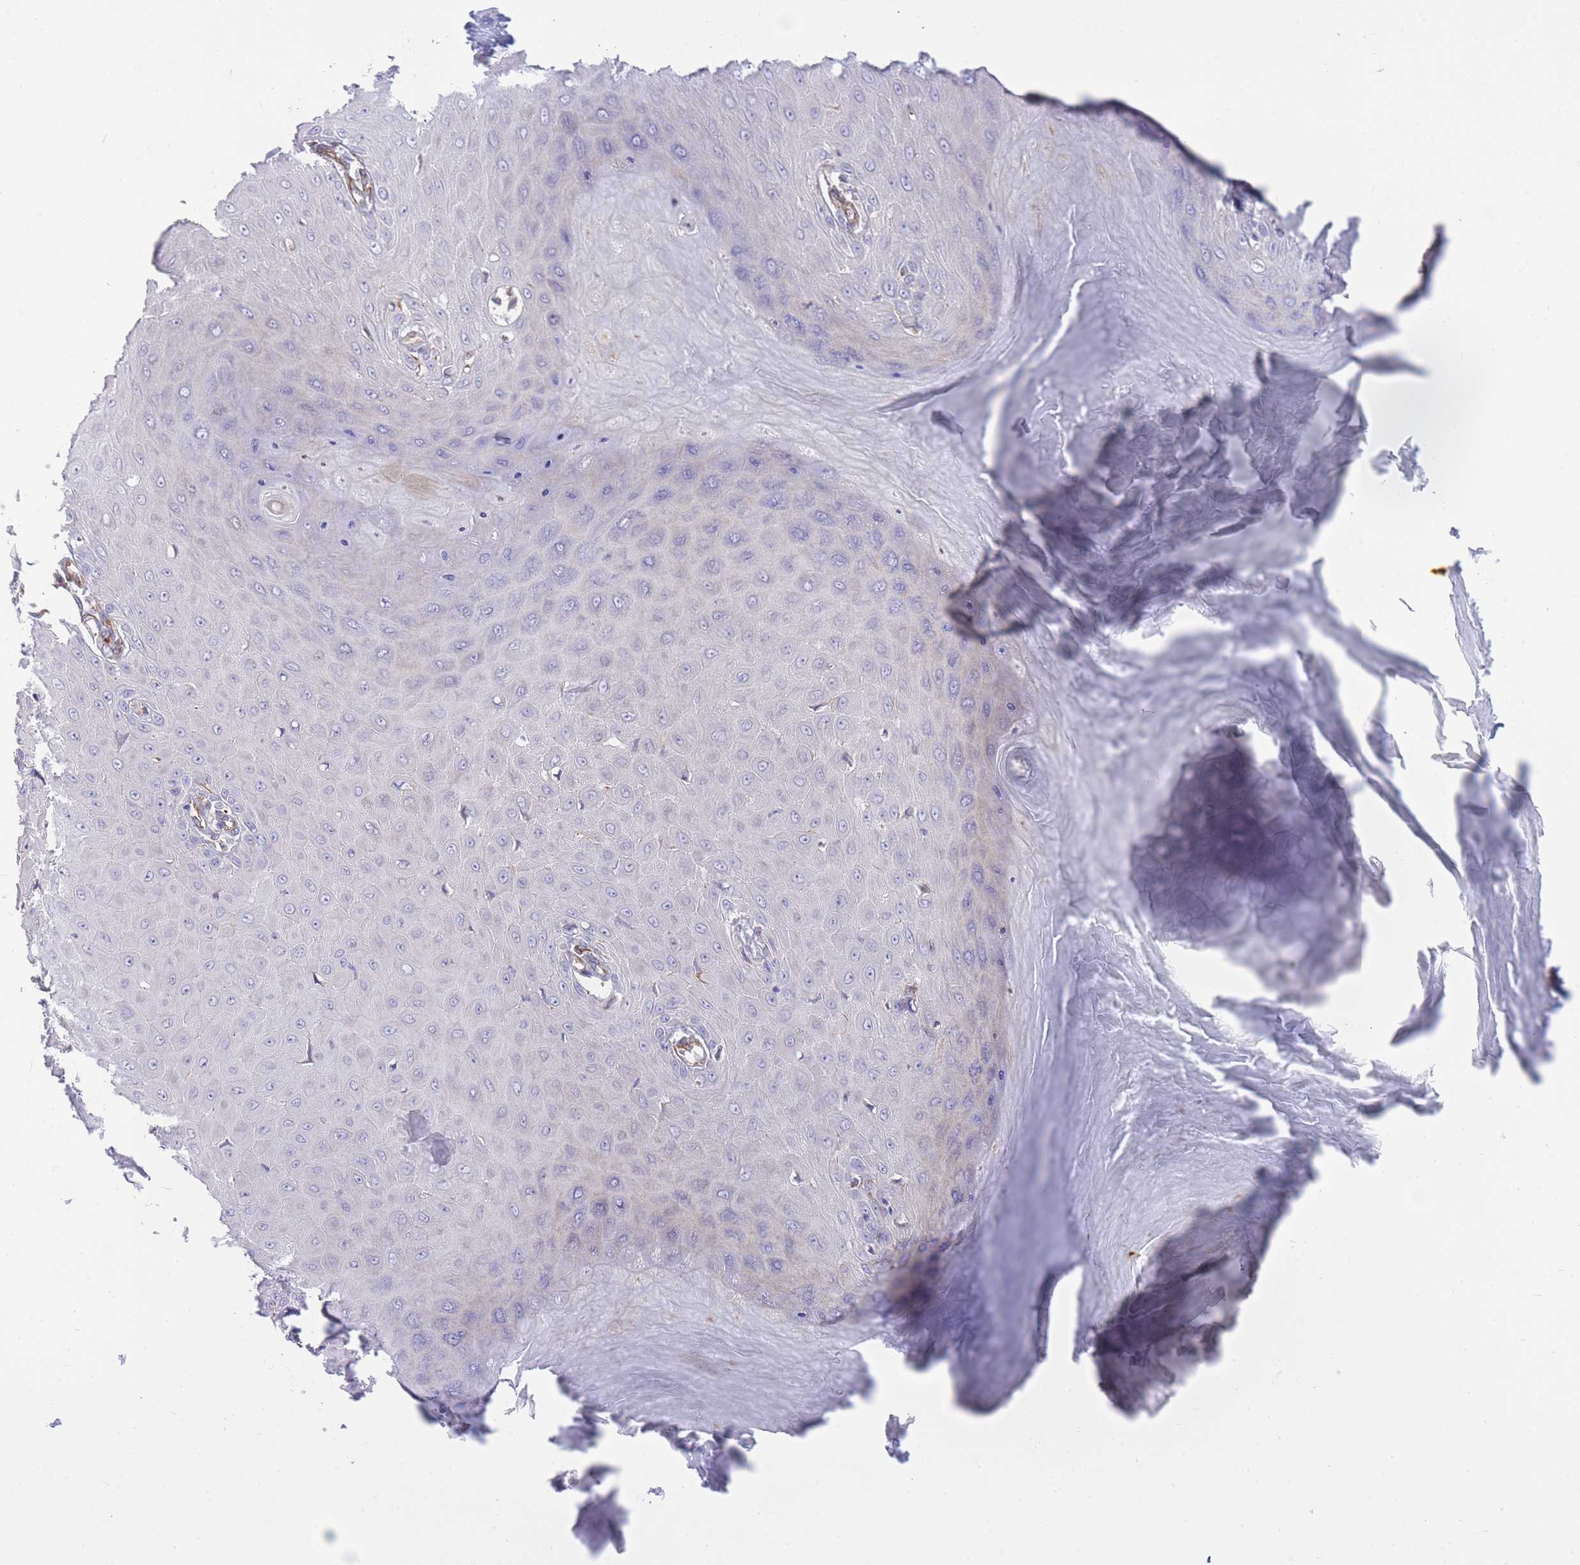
{"staining": {"intensity": "negative", "quantity": "none", "location": "none"}, "tissue": "skin cancer", "cell_type": "Tumor cells", "image_type": "cancer", "snomed": [{"axis": "morphology", "description": "Squamous cell carcinoma, NOS"}, {"axis": "topography", "description": "Skin"}], "caption": "DAB immunohistochemical staining of skin squamous cell carcinoma displays no significant staining in tumor cells.", "gene": "ECPAS", "patient": {"sex": "male", "age": 70}}